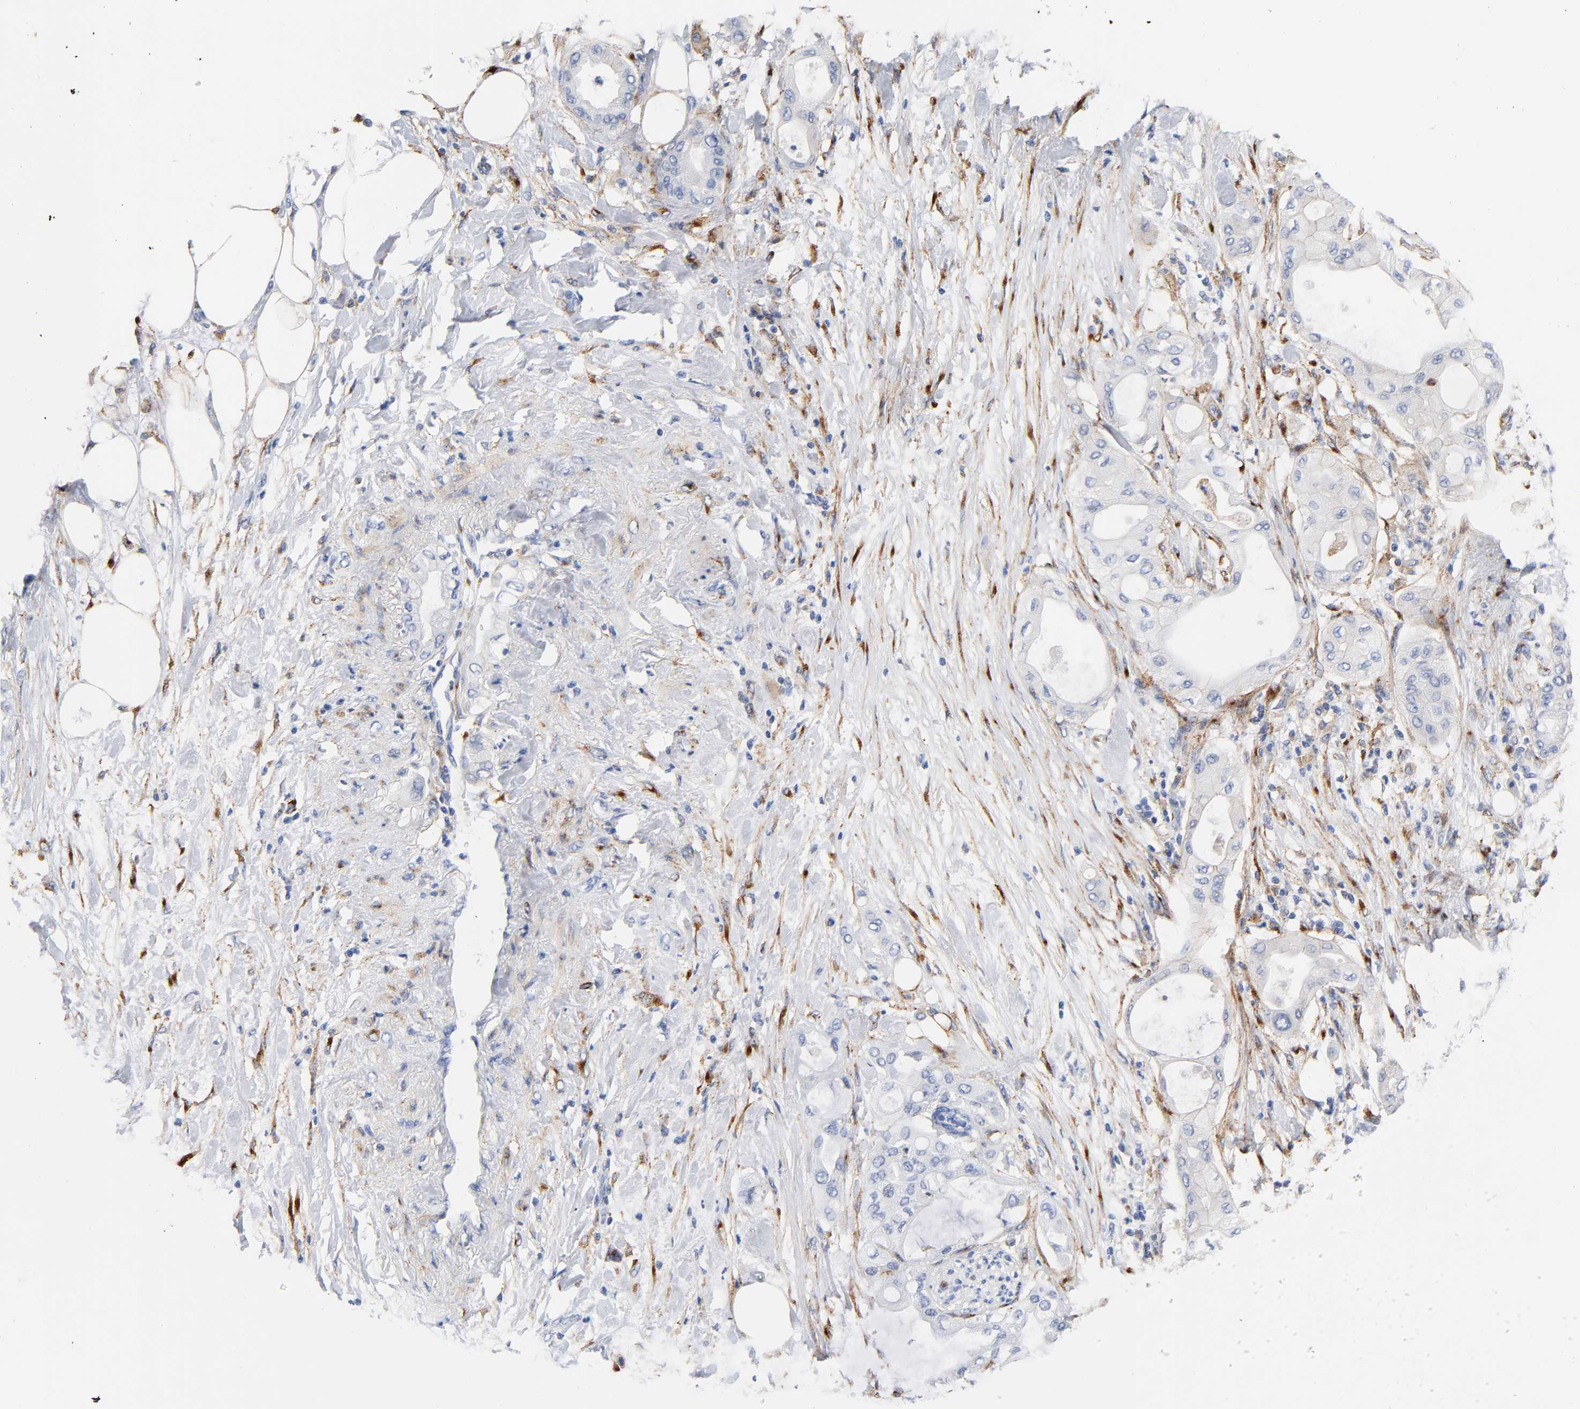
{"staining": {"intensity": "negative", "quantity": "none", "location": "none"}, "tissue": "pancreatic cancer", "cell_type": "Tumor cells", "image_type": "cancer", "snomed": [{"axis": "morphology", "description": "Adenocarcinoma, NOS"}, {"axis": "morphology", "description": "Adenocarcinoma, metastatic, NOS"}, {"axis": "topography", "description": "Lymph node"}, {"axis": "topography", "description": "Pancreas"}, {"axis": "topography", "description": "Duodenum"}], "caption": "High power microscopy photomicrograph of an immunohistochemistry photomicrograph of metastatic adenocarcinoma (pancreatic), revealing no significant staining in tumor cells. The staining is performed using DAB brown chromogen with nuclei counter-stained in using hematoxylin.", "gene": "LRP1", "patient": {"sex": "female", "age": 64}}